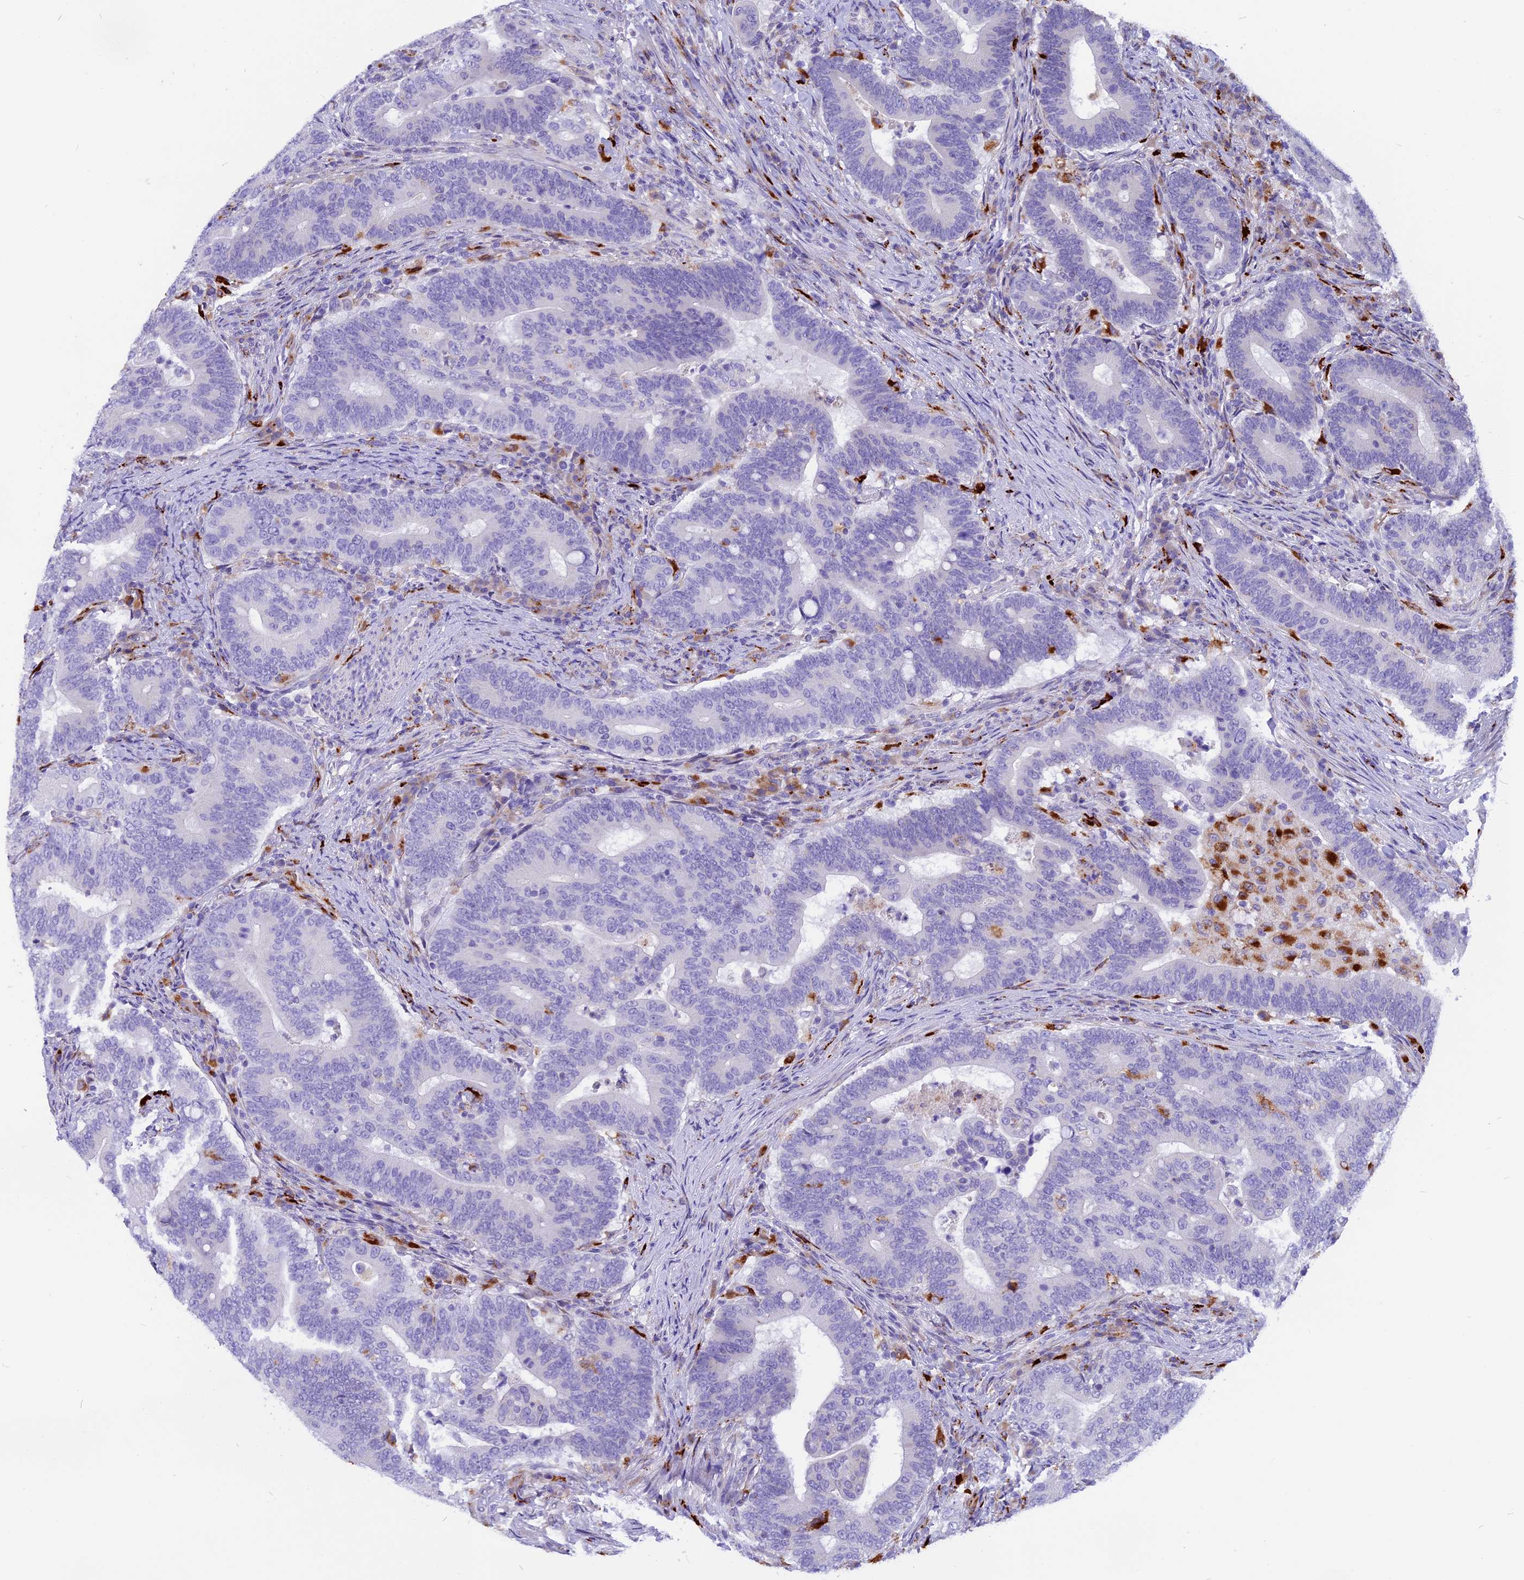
{"staining": {"intensity": "negative", "quantity": "none", "location": "none"}, "tissue": "colorectal cancer", "cell_type": "Tumor cells", "image_type": "cancer", "snomed": [{"axis": "morphology", "description": "Adenocarcinoma, NOS"}, {"axis": "topography", "description": "Colon"}], "caption": "Human colorectal cancer (adenocarcinoma) stained for a protein using IHC displays no staining in tumor cells.", "gene": "THRSP", "patient": {"sex": "female", "age": 66}}